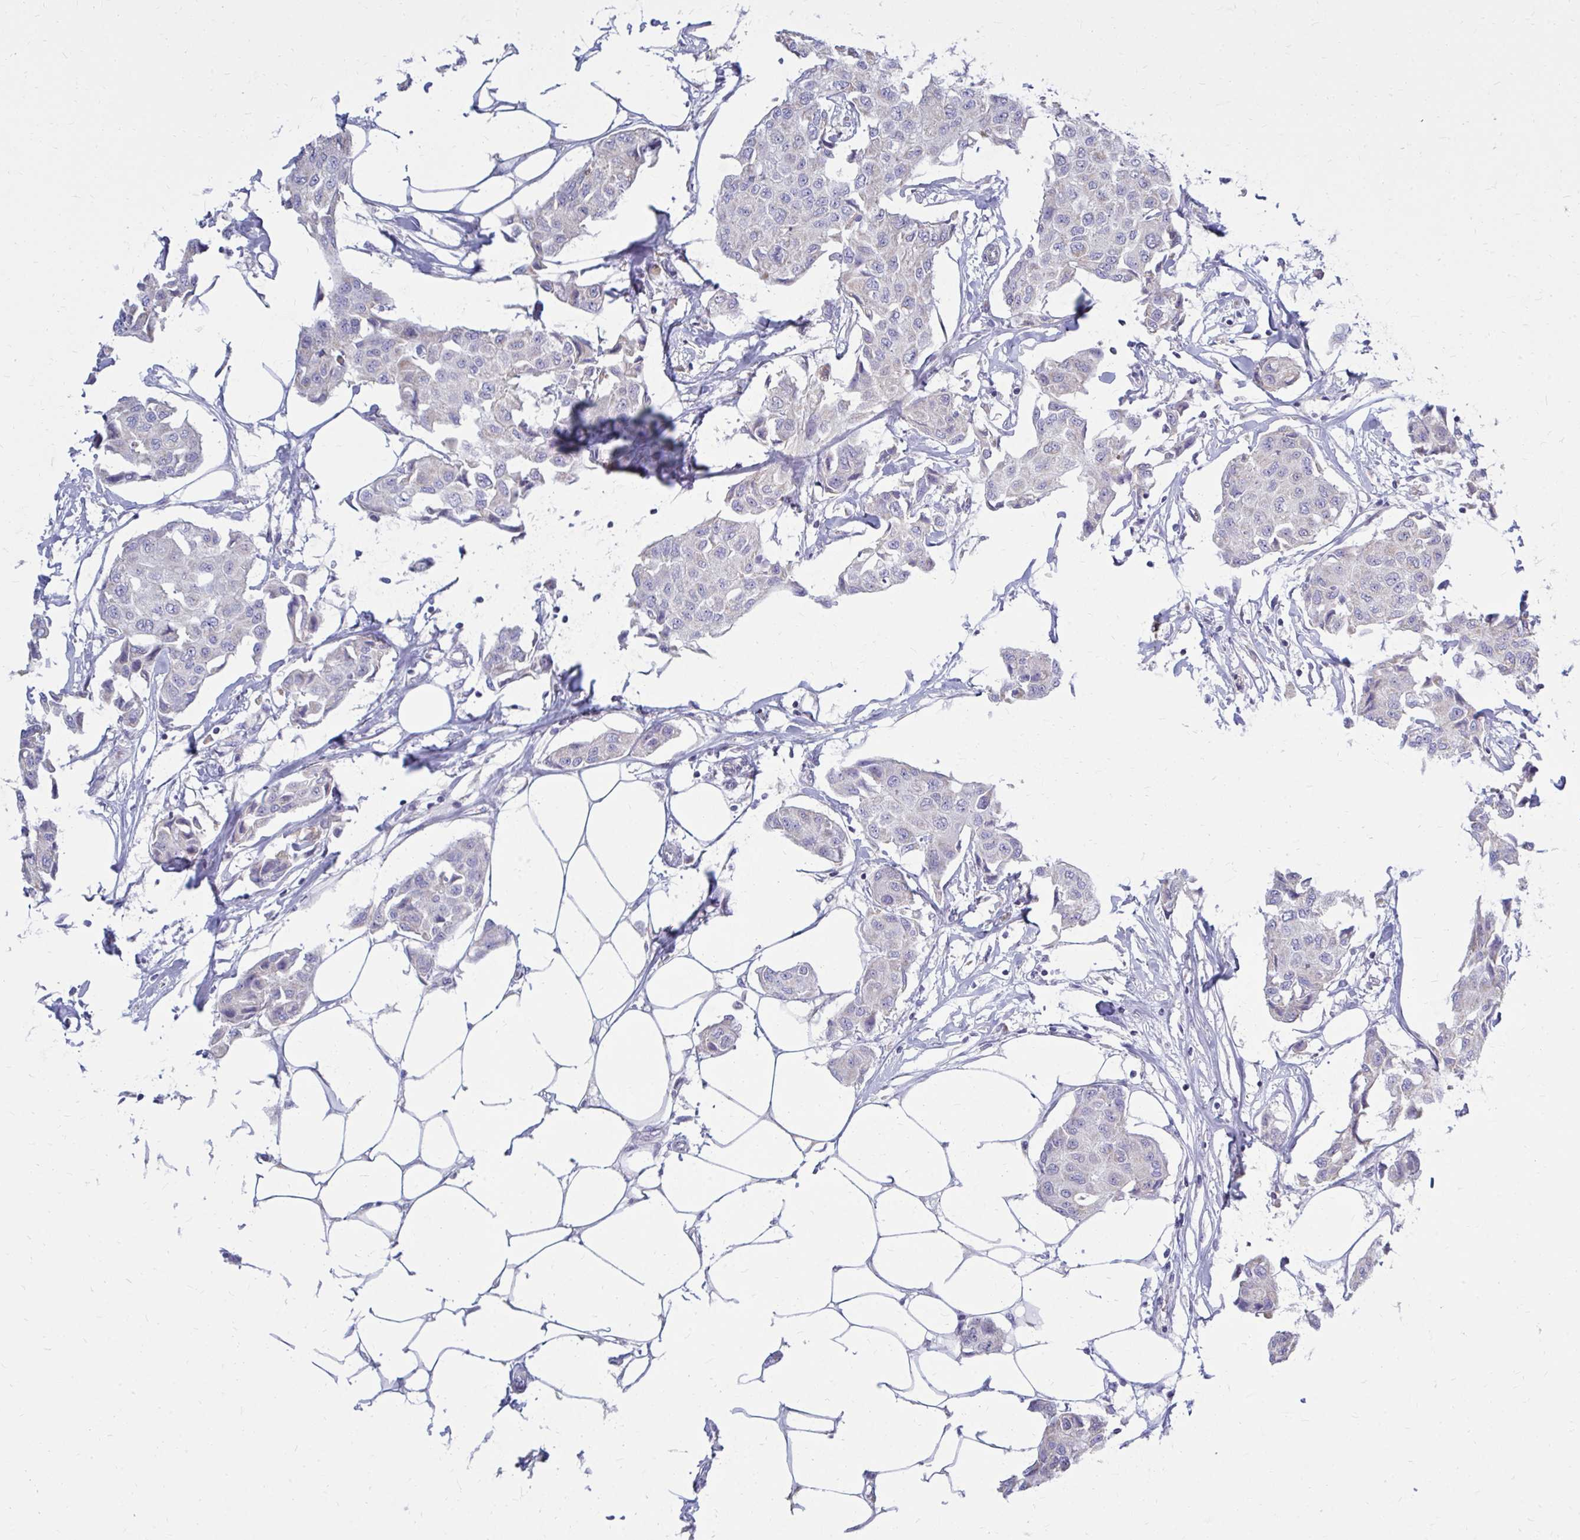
{"staining": {"intensity": "negative", "quantity": "none", "location": "none"}, "tissue": "breast cancer", "cell_type": "Tumor cells", "image_type": "cancer", "snomed": [{"axis": "morphology", "description": "Duct carcinoma"}, {"axis": "topography", "description": "Breast"}, {"axis": "topography", "description": "Lymph node"}], "caption": "Human breast infiltrating ductal carcinoma stained for a protein using immunohistochemistry exhibits no positivity in tumor cells.", "gene": "OR10R2", "patient": {"sex": "female", "age": 80}}